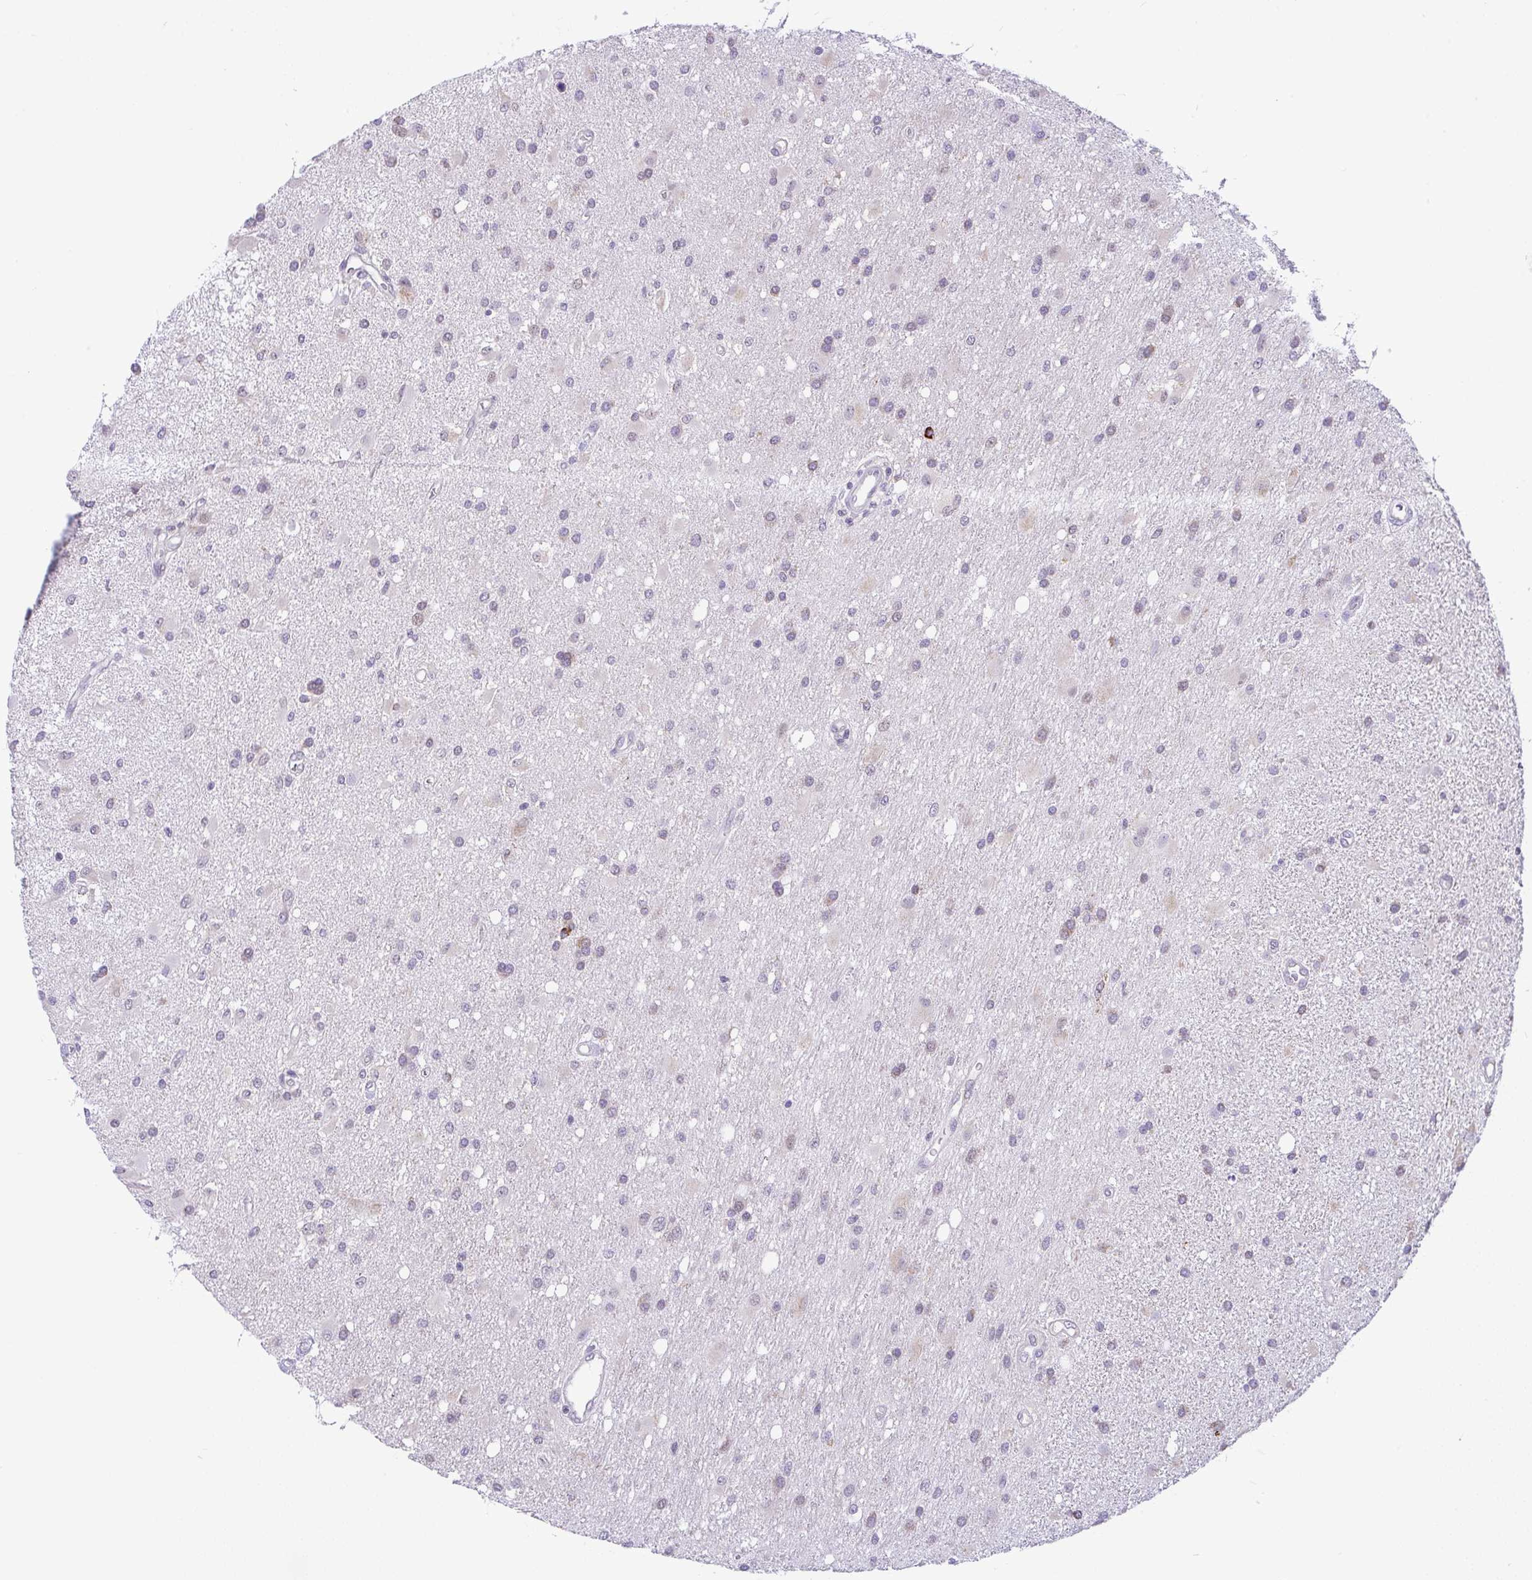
{"staining": {"intensity": "negative", "quantity": "none", "location": "none"}, "tissue": "glioma", "cell_type": "Tumor cells", "image_type": "cancer", "snomed": [{"axis": "morphology", "description": "Glioma, malignant, High grade"}, {"axis": "topography", "description": "Brain"}], "caption": "Tumor cells are negative for brown protein staining in glioma.", "gene": "PYCR2", "patient": {"sex": "male", "age": 67}}